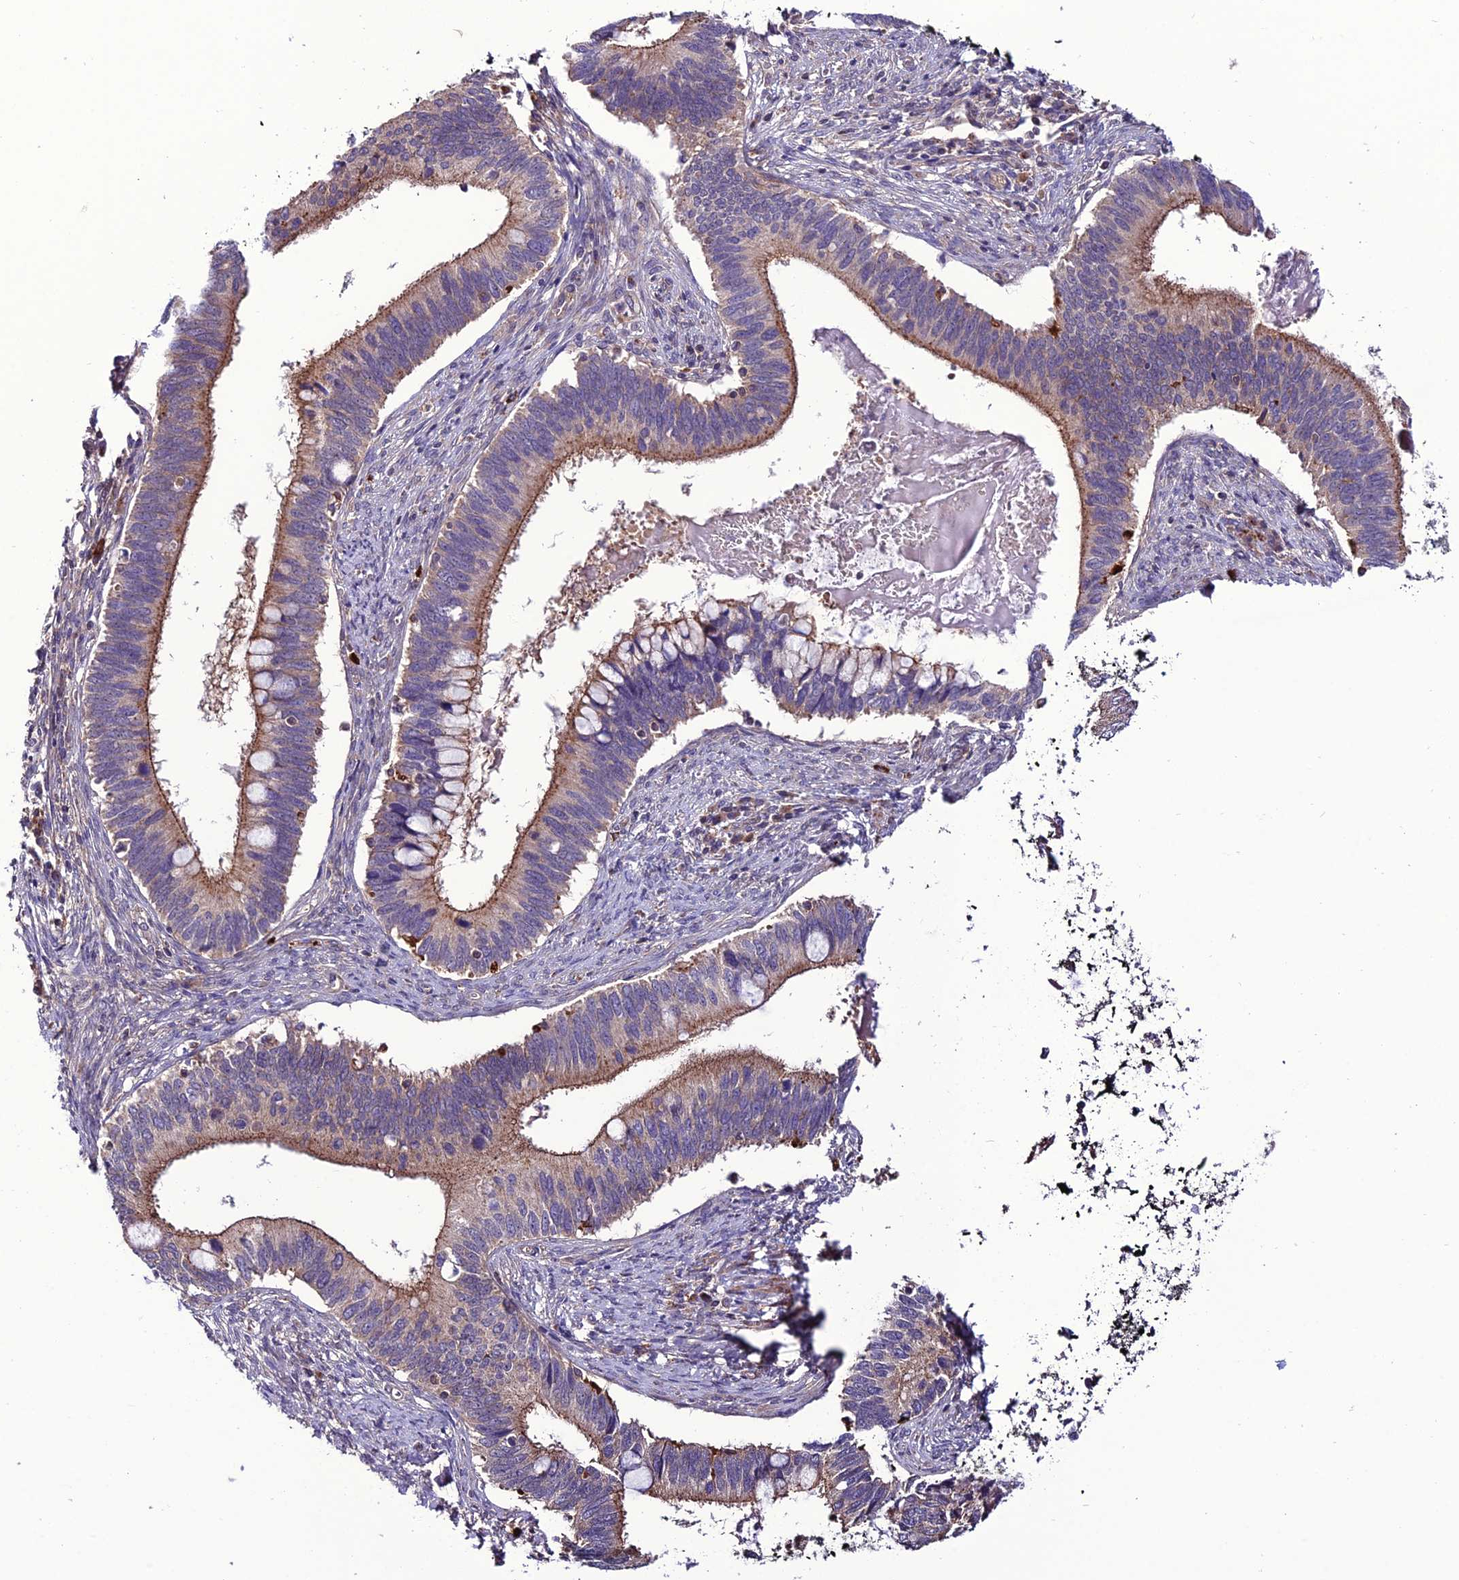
{"staining": {"intensity": "moderate", "quantity": ">75%", "location": "cytoplasmic/membranous"}, "tissue": "cervical cancer", "cell_type": "Tumor cells", "image_type": "cancer", "snomed": [{"axis": "morphology", "description": "Adenocarcinoma, NOS"}, {"axis": "topography", "description": "Cervix"}], "caption": "Tumor cells demonstrate medium levels of moderate cytoplasmic/membranous staining in about >75% of cells in human cervical cancer. (DAB = brown stain, brightfield microscopy at high magnification).", "gene": "PPIL3", "patient": {"sex": "female", "age": 42}}